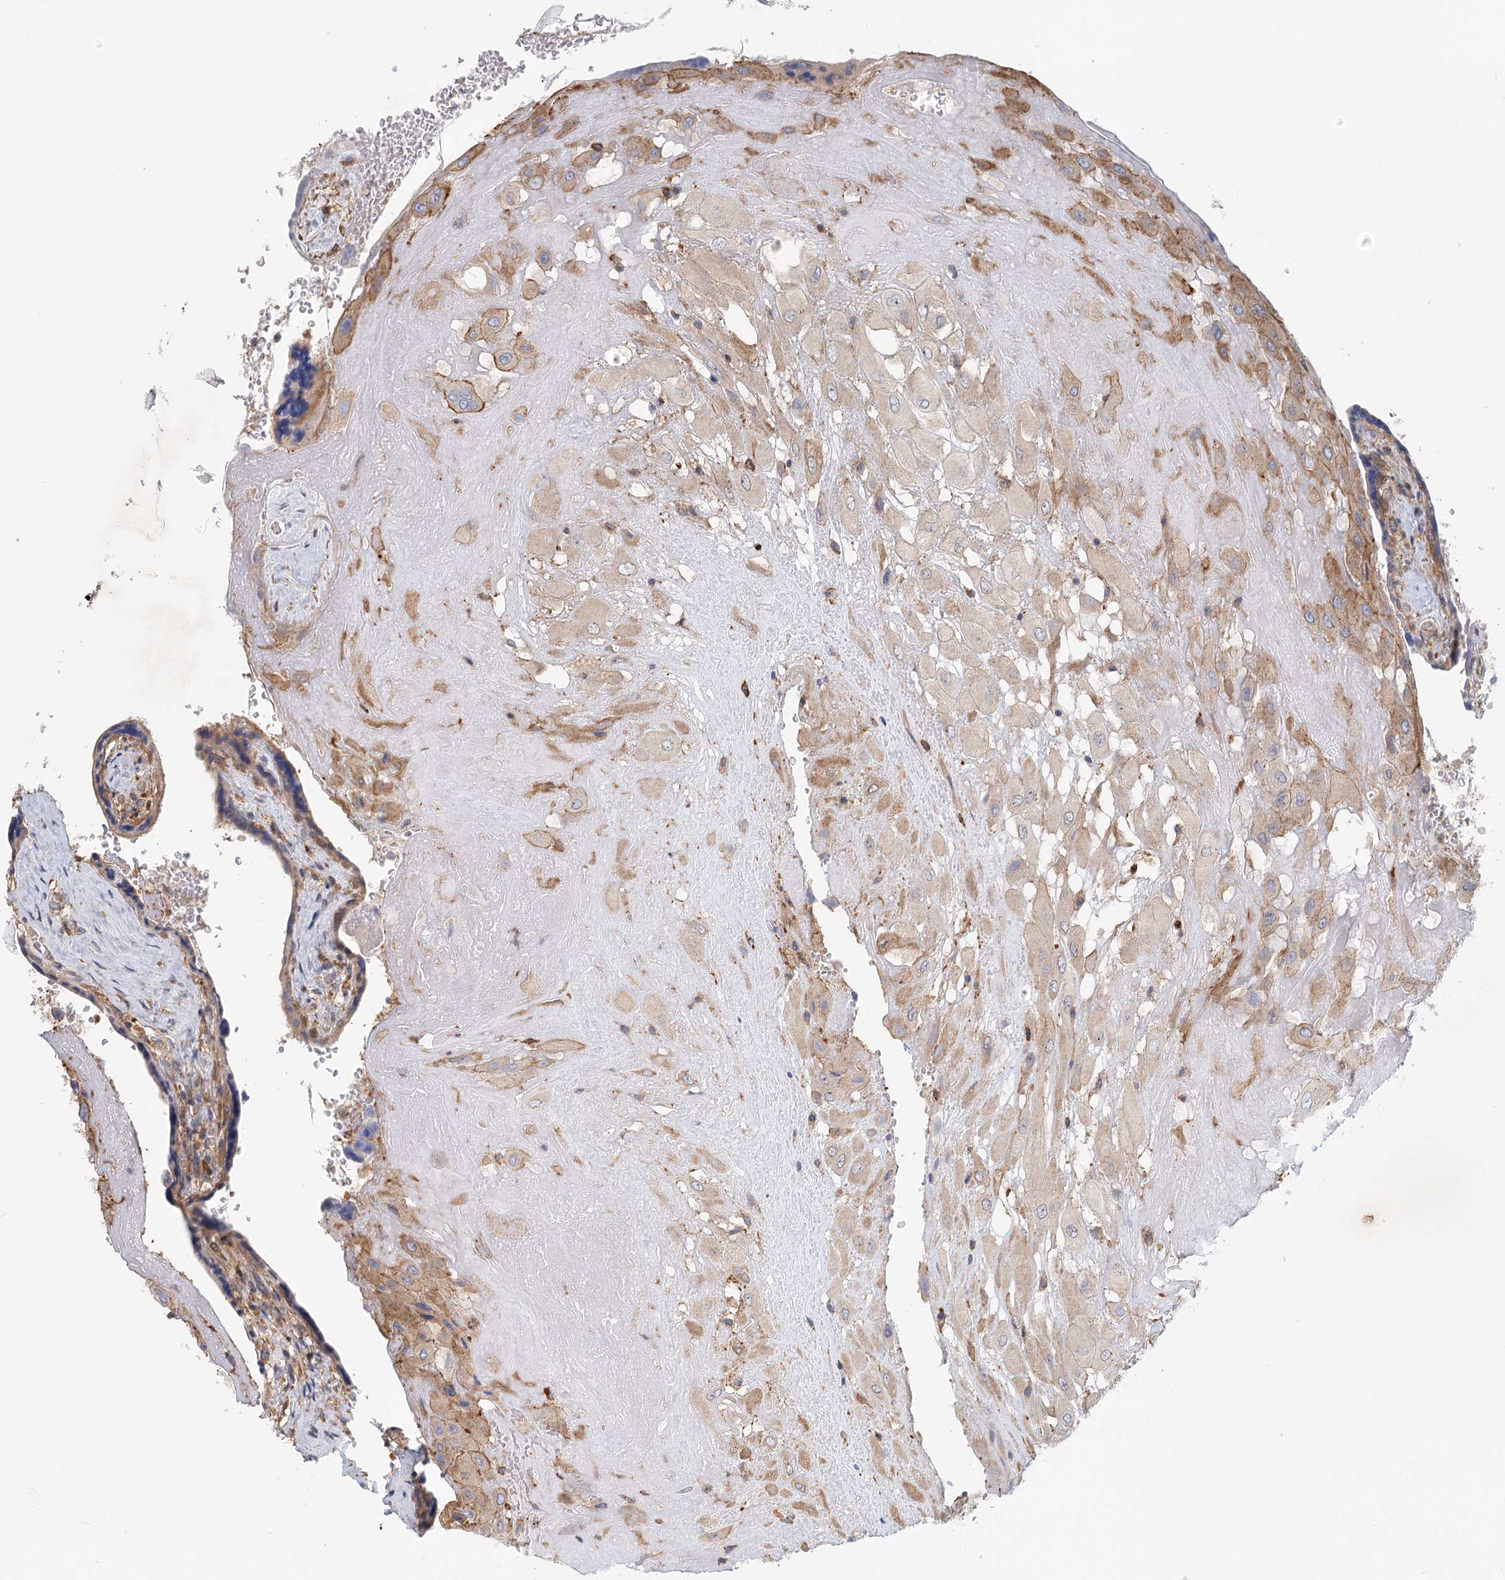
{"staining": {"intensity": "moderate", "quantity": "<25%", "location": "cytoplasmic/membranous"}, "tissue": "placenta", "cell_type": "Decidual cells", "image_type": "normal", "snomed": [{"axis": "morphology", "description": "Normal tissue, NOS"}, {"axis": "topography", "description": "Placenta"}], "caption": "Decidual cells show low levels of moderate cytoplasmic/membranous positivity in approximately <25% of cells in unremarkable human placenta.", "gene": "UMPS", "patient": {"sex": "female", "age": 37}}